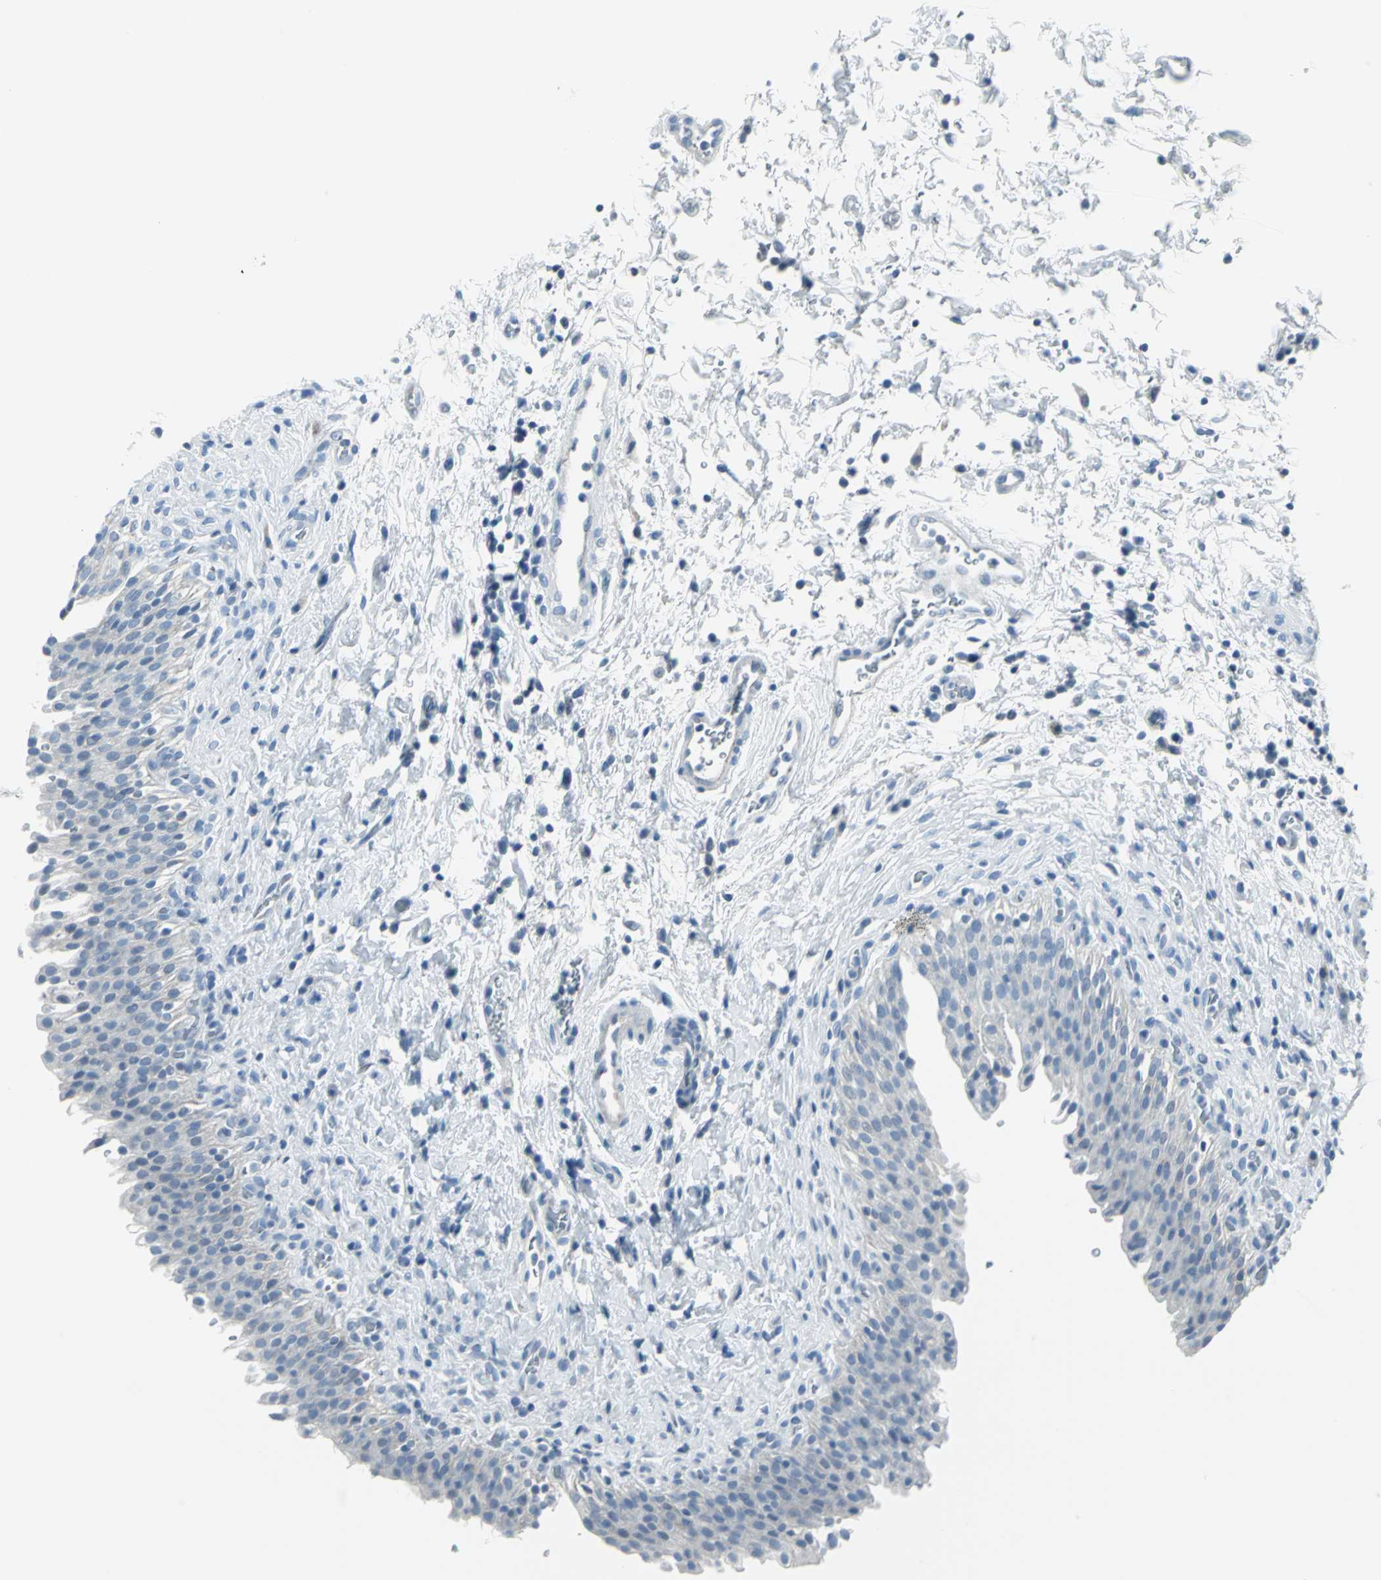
{"staining": {"intensity": "negative", "quantity": "none", "location": "none"}, "tissue": "urinary bladder", "cell_type": "Urothelial cells", "image_type": "normal", "snomed": [{"axis": "morphology", "description": "Normal tissue, NOS"}, {"axis": "topography", "description": "Urinary bladder"}], "caption": "Urothelial cells are negative for protein expression in benign human urinary bladder.", "gene": "DNAI2", "patient": {"sex": "male", "age": 51}}